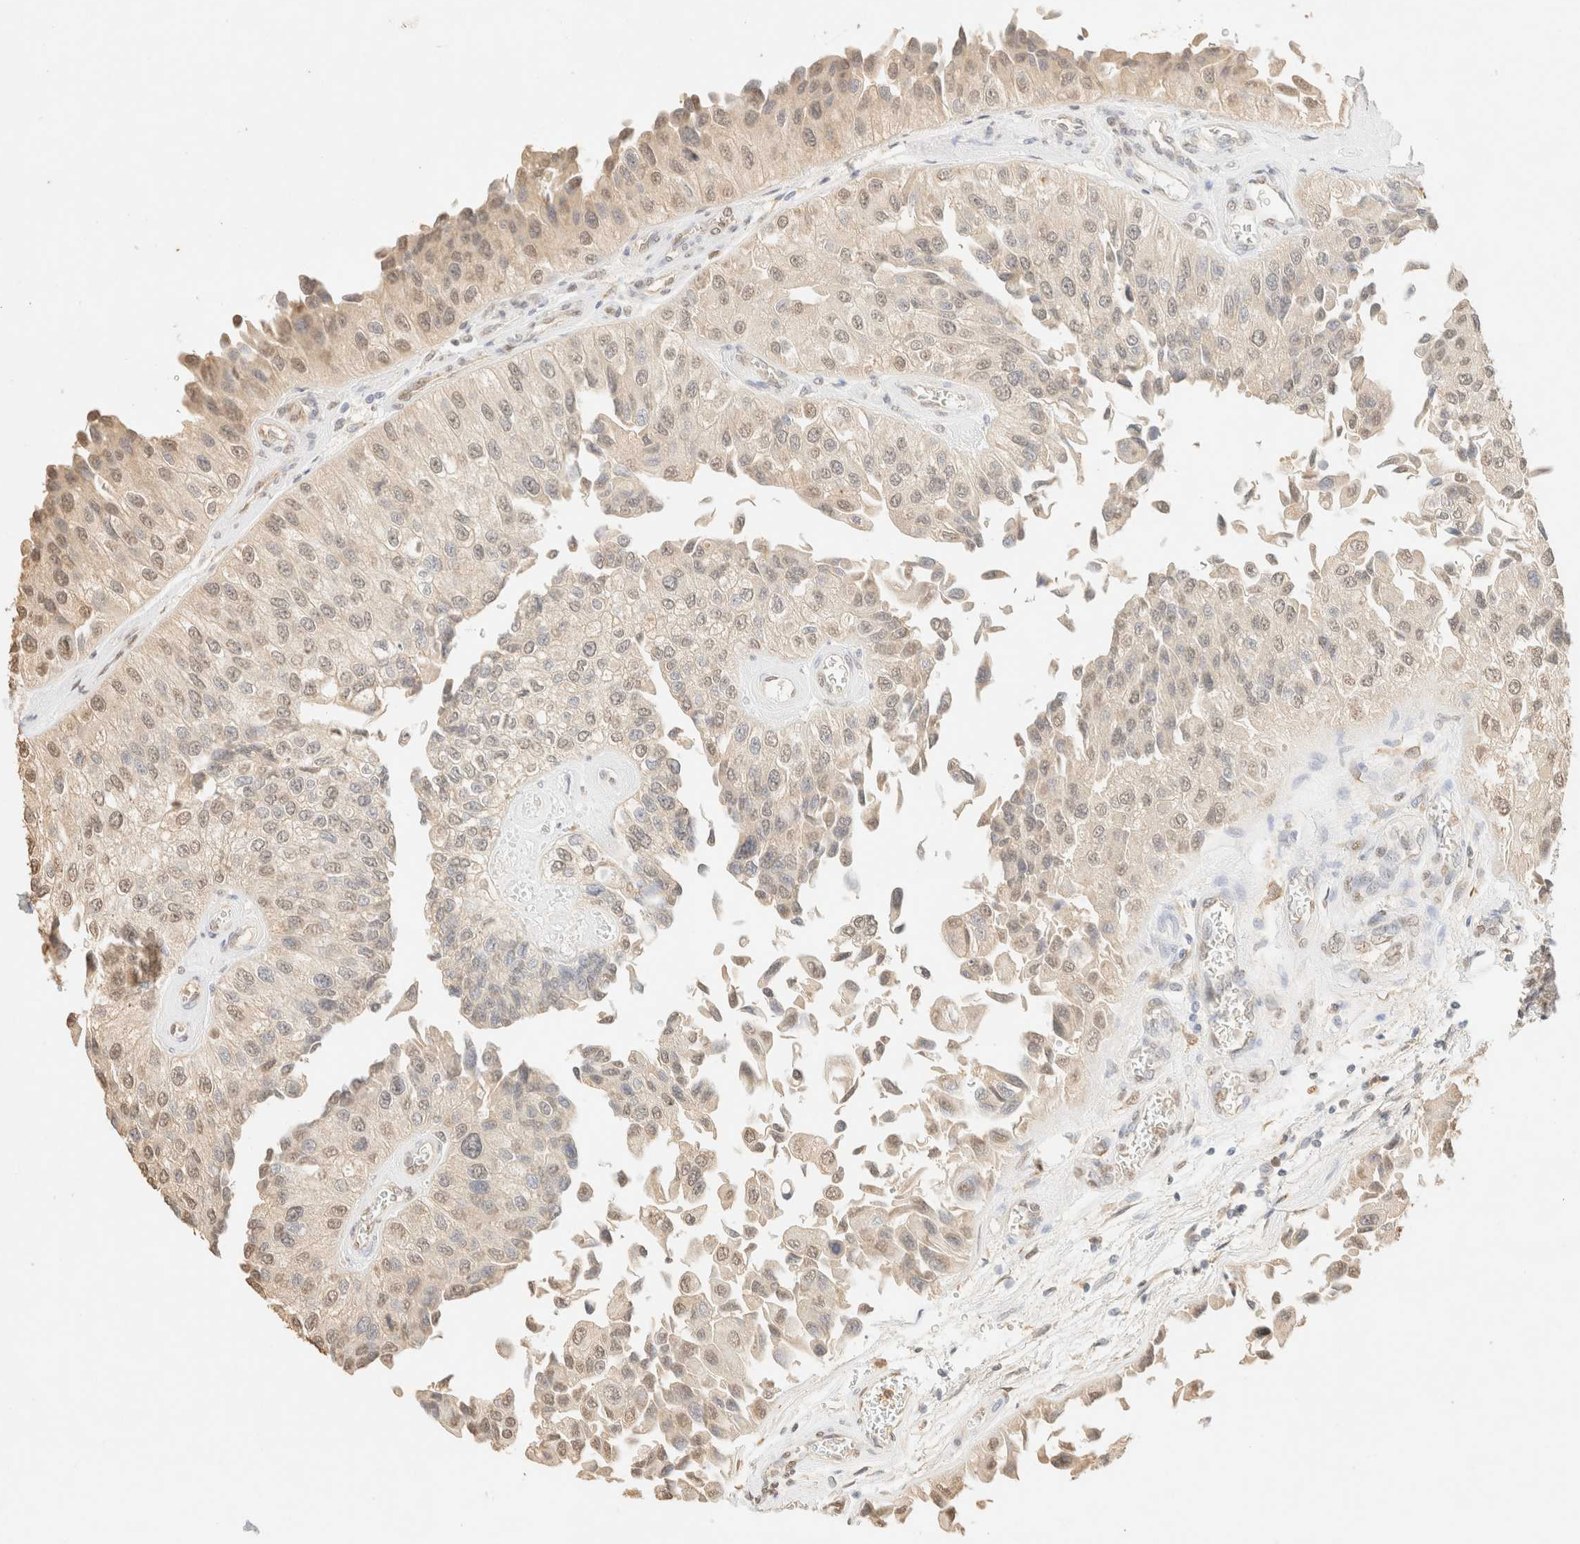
{"staining": {"intensity": "weak", "quantity": ">75%", "location": "nuclear"}, "tissue": "urothelial cancer", "cell_type": "Tumor cells", "image_type": "cancer", "snomed": [{"axis": "morphology", "description": "Urothelial carcinoma, High grade"}, {"axis": "topography", "description": "Kidney"}, {"axis": "topography", "description": "Urinary bladder"}], "caption": "High-grade urothelial carcinoma was stained to show a protein in brown. There is low levels of weak nuclear expression in approximately >75% of tumor cells. (DAB (3,3'-diaminobenzidine) = brown stain, brightfield microscopy at high magnification).", "gene": "S100A13", "patient": {"sex": "male", "age": 77}}